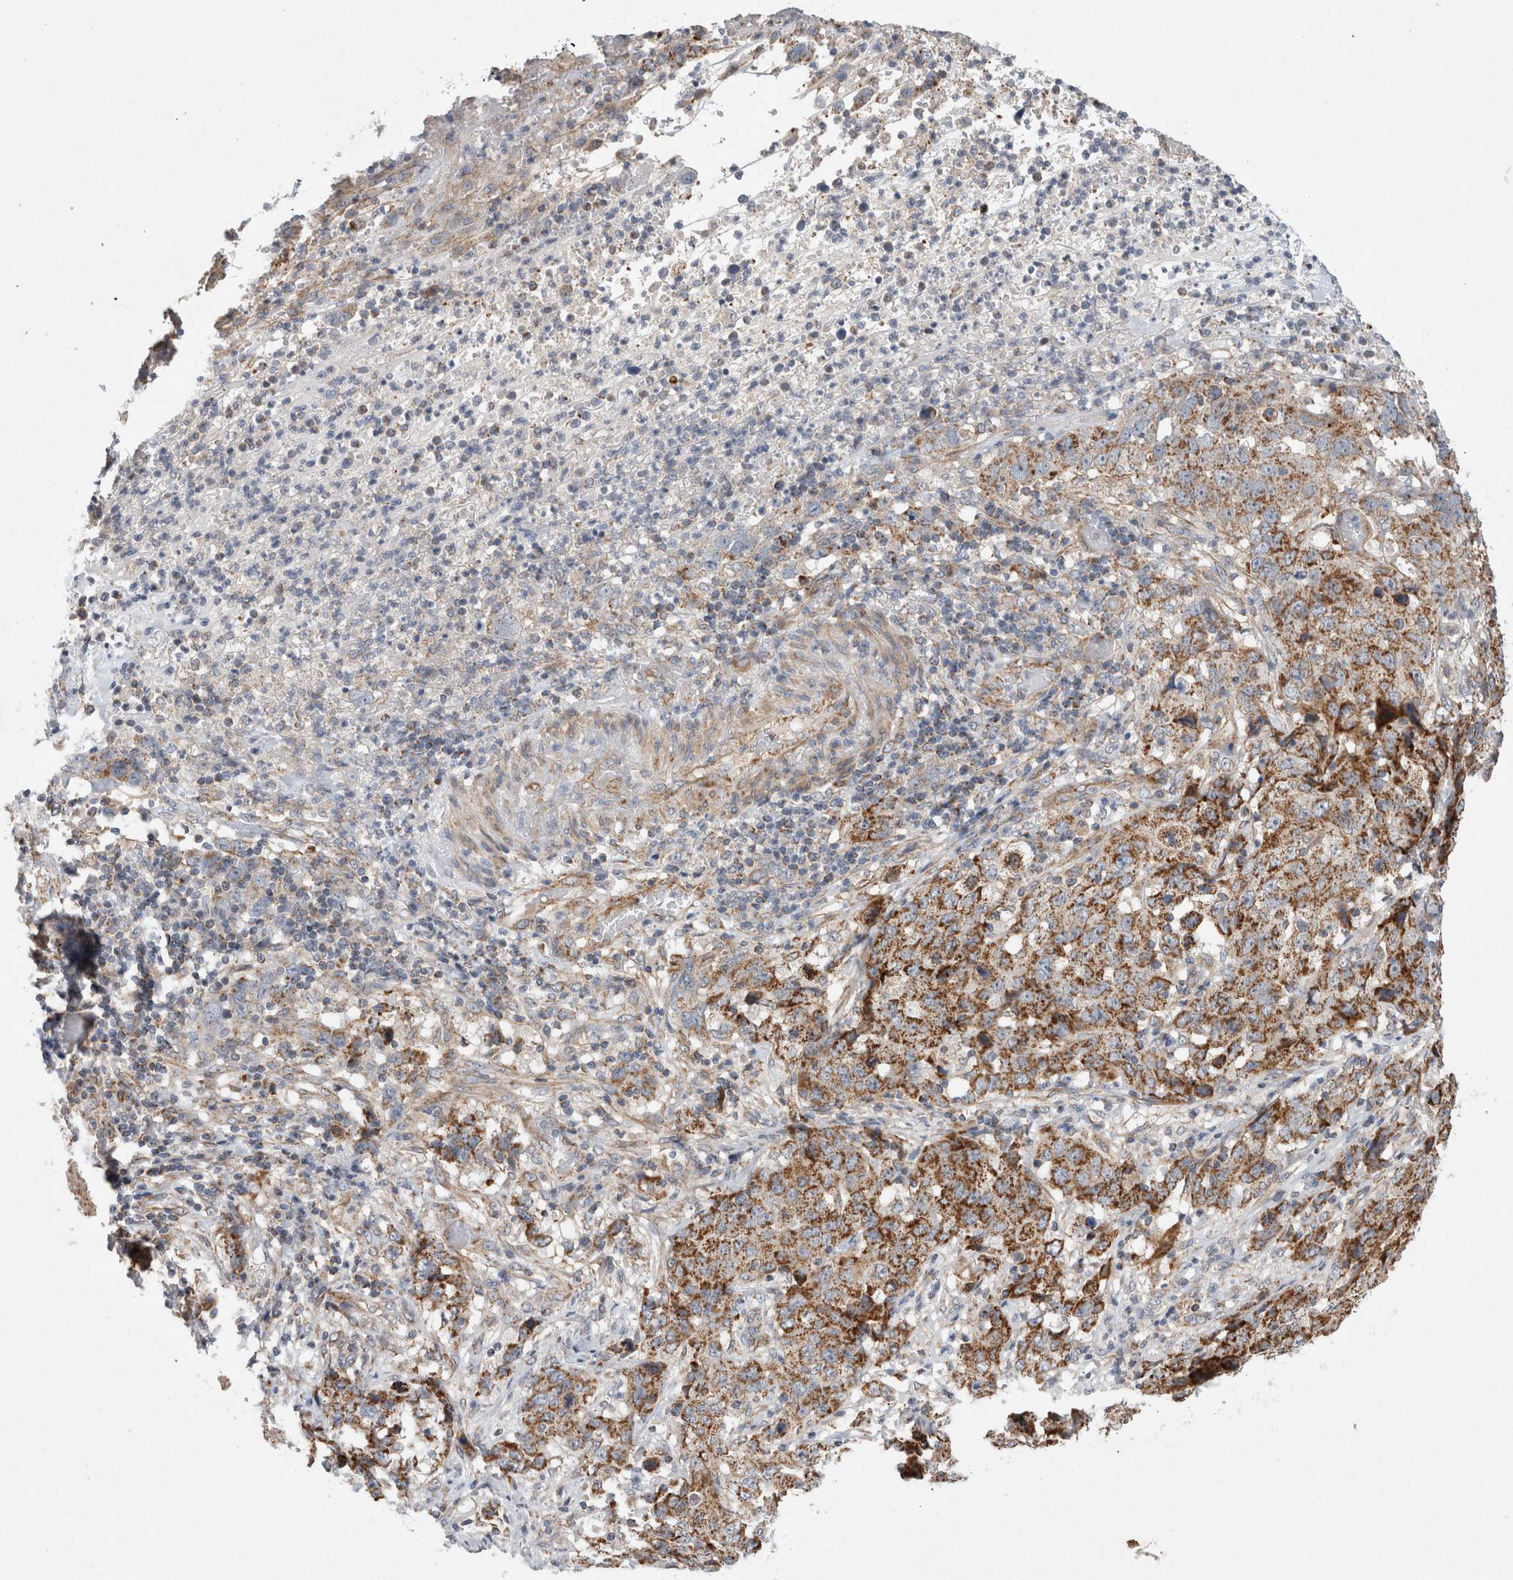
{"staining": {"intensity": "moderate", "quantity": ">75%", "location": "cytoplasmic/membranous"}, "tissue": "stomach cancer", "cell_type": "Tumor cells", "image_type": "cancer", "snomed": [{"axis": "morphology", "description": "Adenocarcinoma, NOS"}, {"axis": "topography", "description": "Stomach"}], "caption": "A brown stain highlights moderate cytoplasmic/membranous staining of a protein in stomach adenocarcinoma tumor cells.", "gene": "MRPS28", "patient": {"sex": "male", "age": 48}}